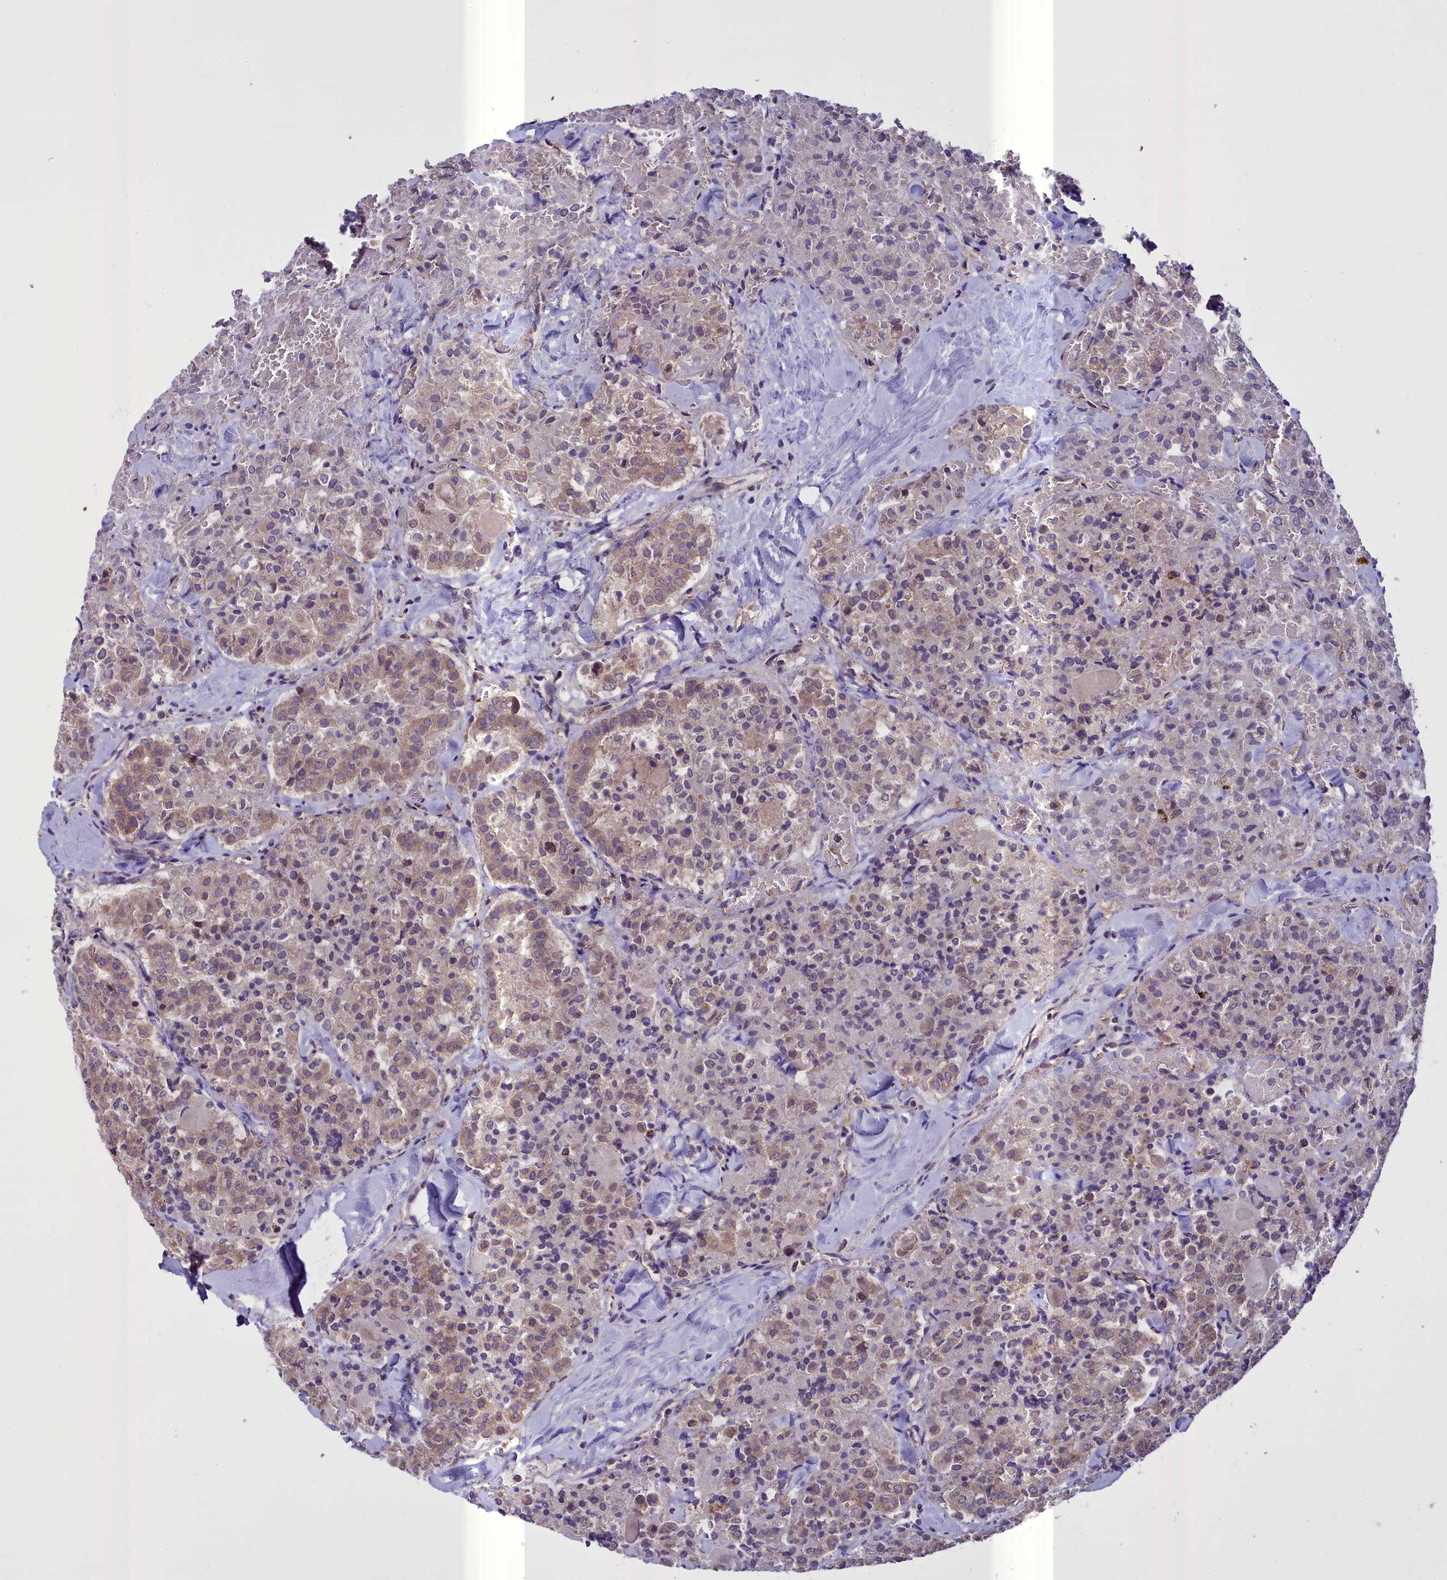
{"staining": {"intensity": "weak", "quantity": "25%-75%", "location": "cytoplasmic/membranous"}, "tissue": "thyroid cancer", "cell_type": "Tumor cells", "image_type": "cancer", "snomed": [{"axis": "morphology", "description": "Follicular adenoma carcinoma, NOS"}, {"axis": "topography", "description": "Thyroid gland"}], "caption": "Follicular adenoma carcinoma (thyroid) was stained to show a protein in brown. There is low levels of weak cytoplasmic/membranous positivity in about 25%-75% of tumor cells.", "gene": "TBC1D24", "patient": {"sex": "male", "age": 75}}